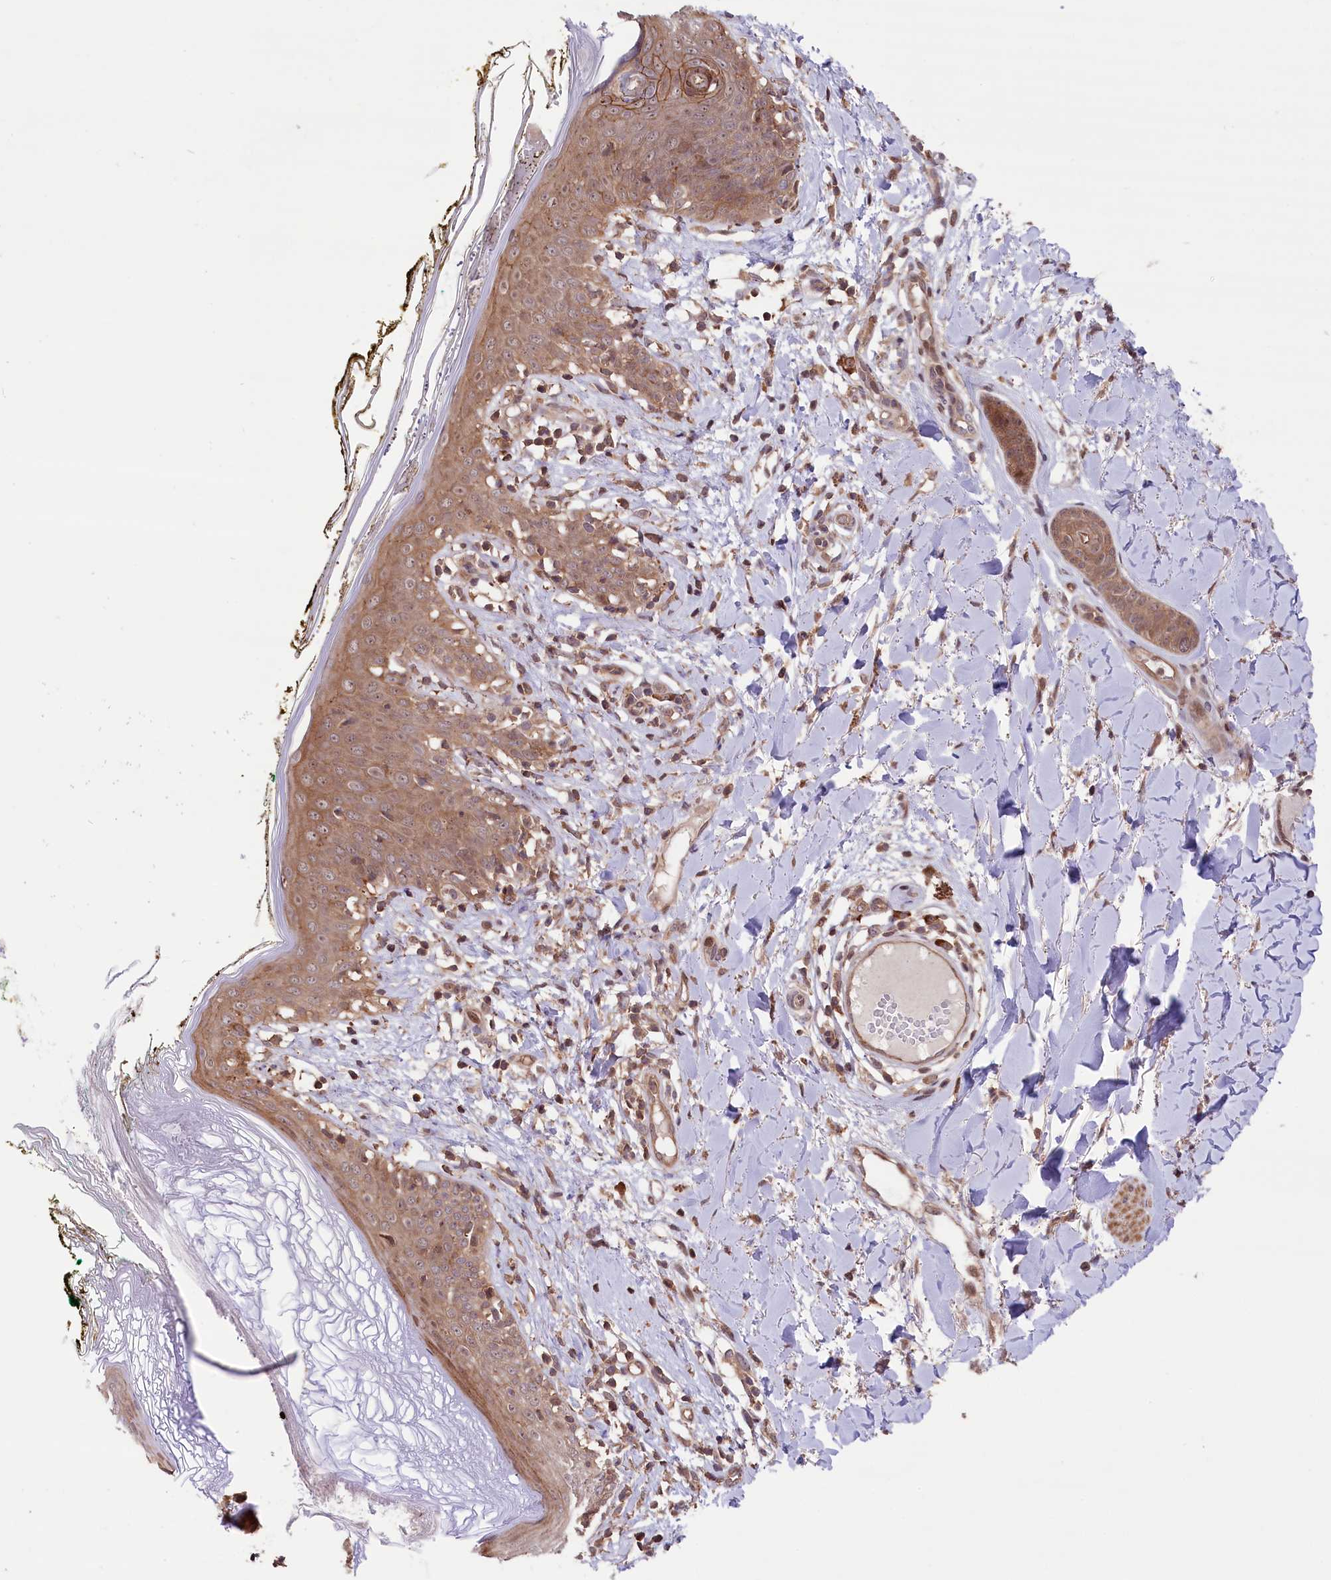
{"staining": {"intensity": "moderate", "quantity": ">75%", "location": "cytoplasmic/membranous"}, "tissue": "skin", "cell_type": "Fibroblasts", "image_type": "normal", "snomed": [{"axis": "morphology", "description": "Normal tissue, NOS"}, {"axis": "topography", "description": "Skin"}], "caption": "High-magnification brightfield microscopy of normal skin stained with DAB (brown) and counterstained with hematoxylin (blue). fibroblasts exhibit moderate cytoplasmic/membranous staining is seen in approximately>75% of cells.", "gene": "RIC8A", "patient": {"sex": "female", "age": 34}}